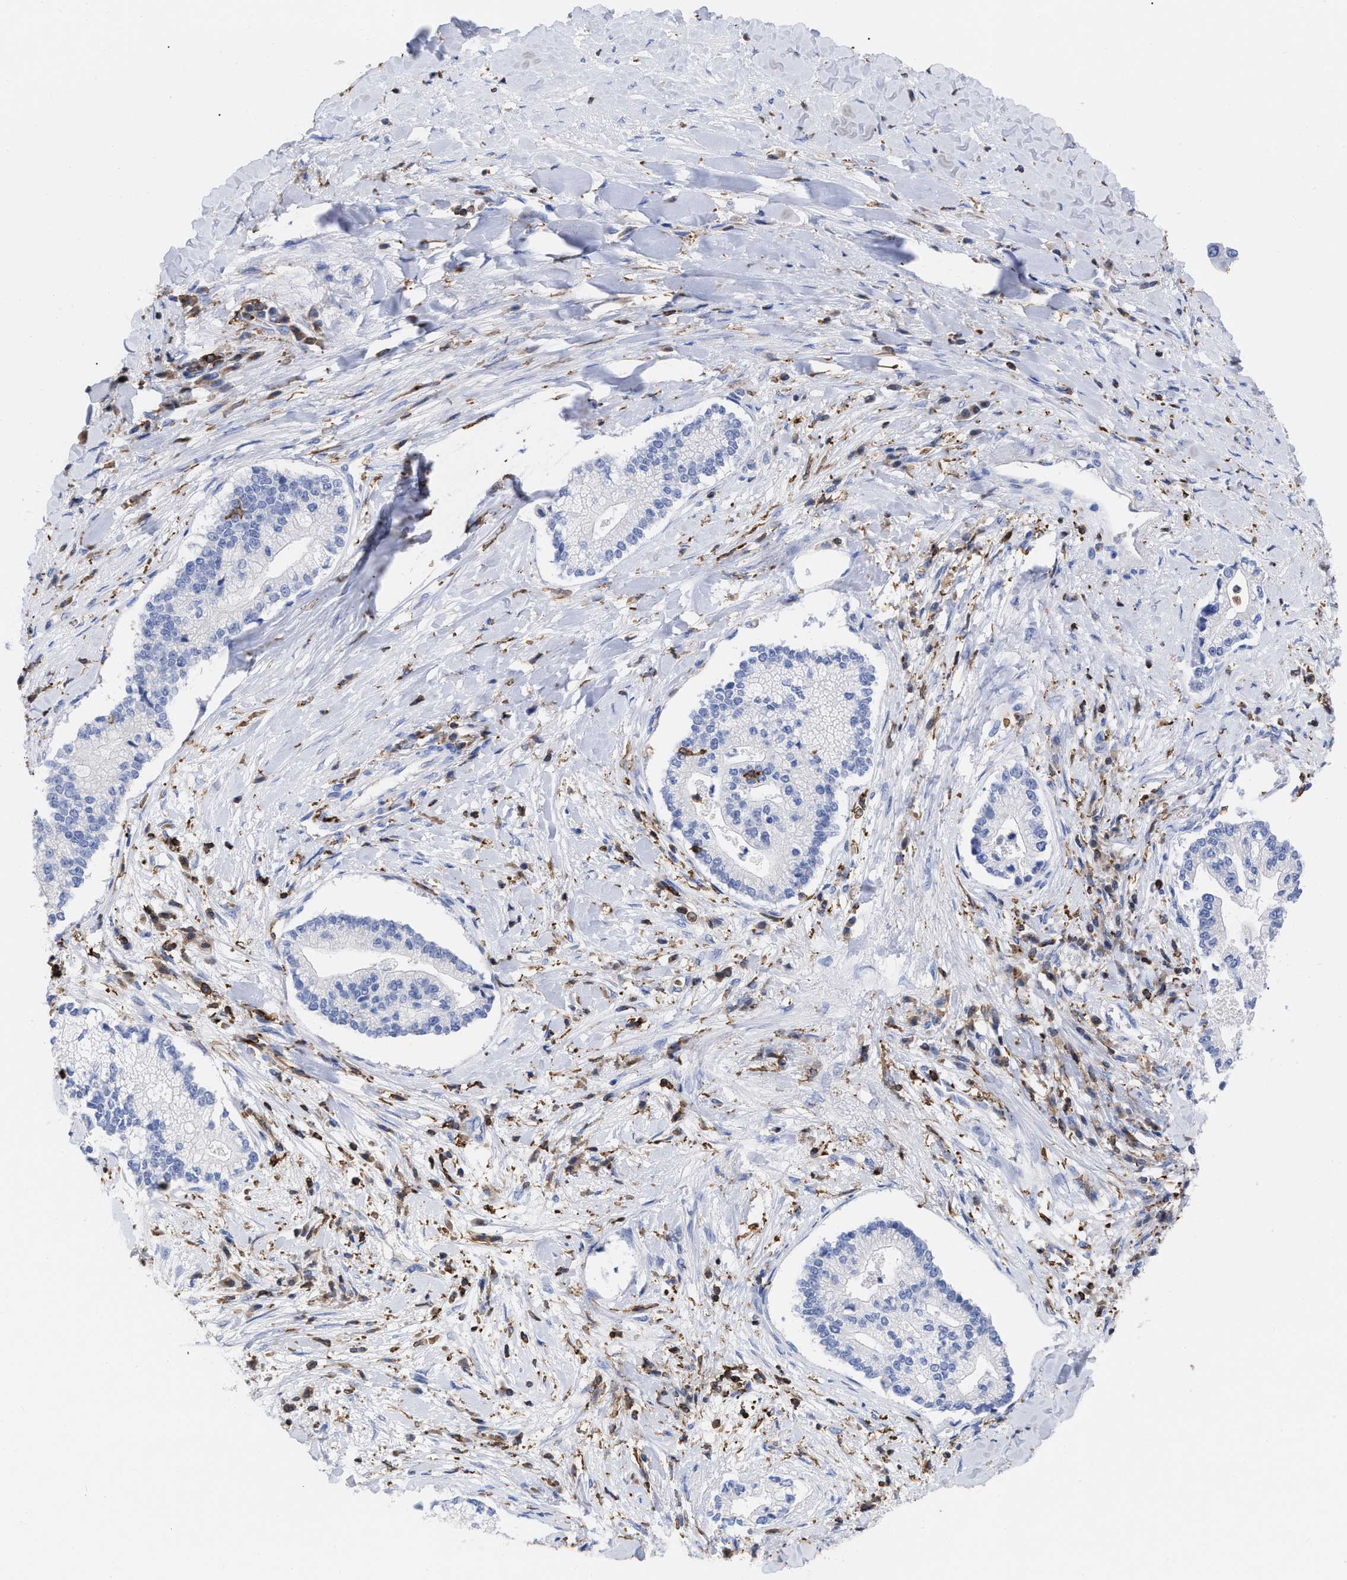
{"staining": {"intensity": "negative", "quantity": "none", "location": "none"}, "tissue": "liver cancer", "cell_type": "Tumor cells", "image_type": "cancer", "snomed": [{"axis": "morphology", "description": "Cholangiocarcinoma"}, {"axis": "topography", "description": "Liver"}], "caption": "A photomicrograph of human cholangiocarcinoma (liver) is negative for staining in tumor cells.", "gene": "HCLS1", "patient": {"sex": "male", "age": 50}}